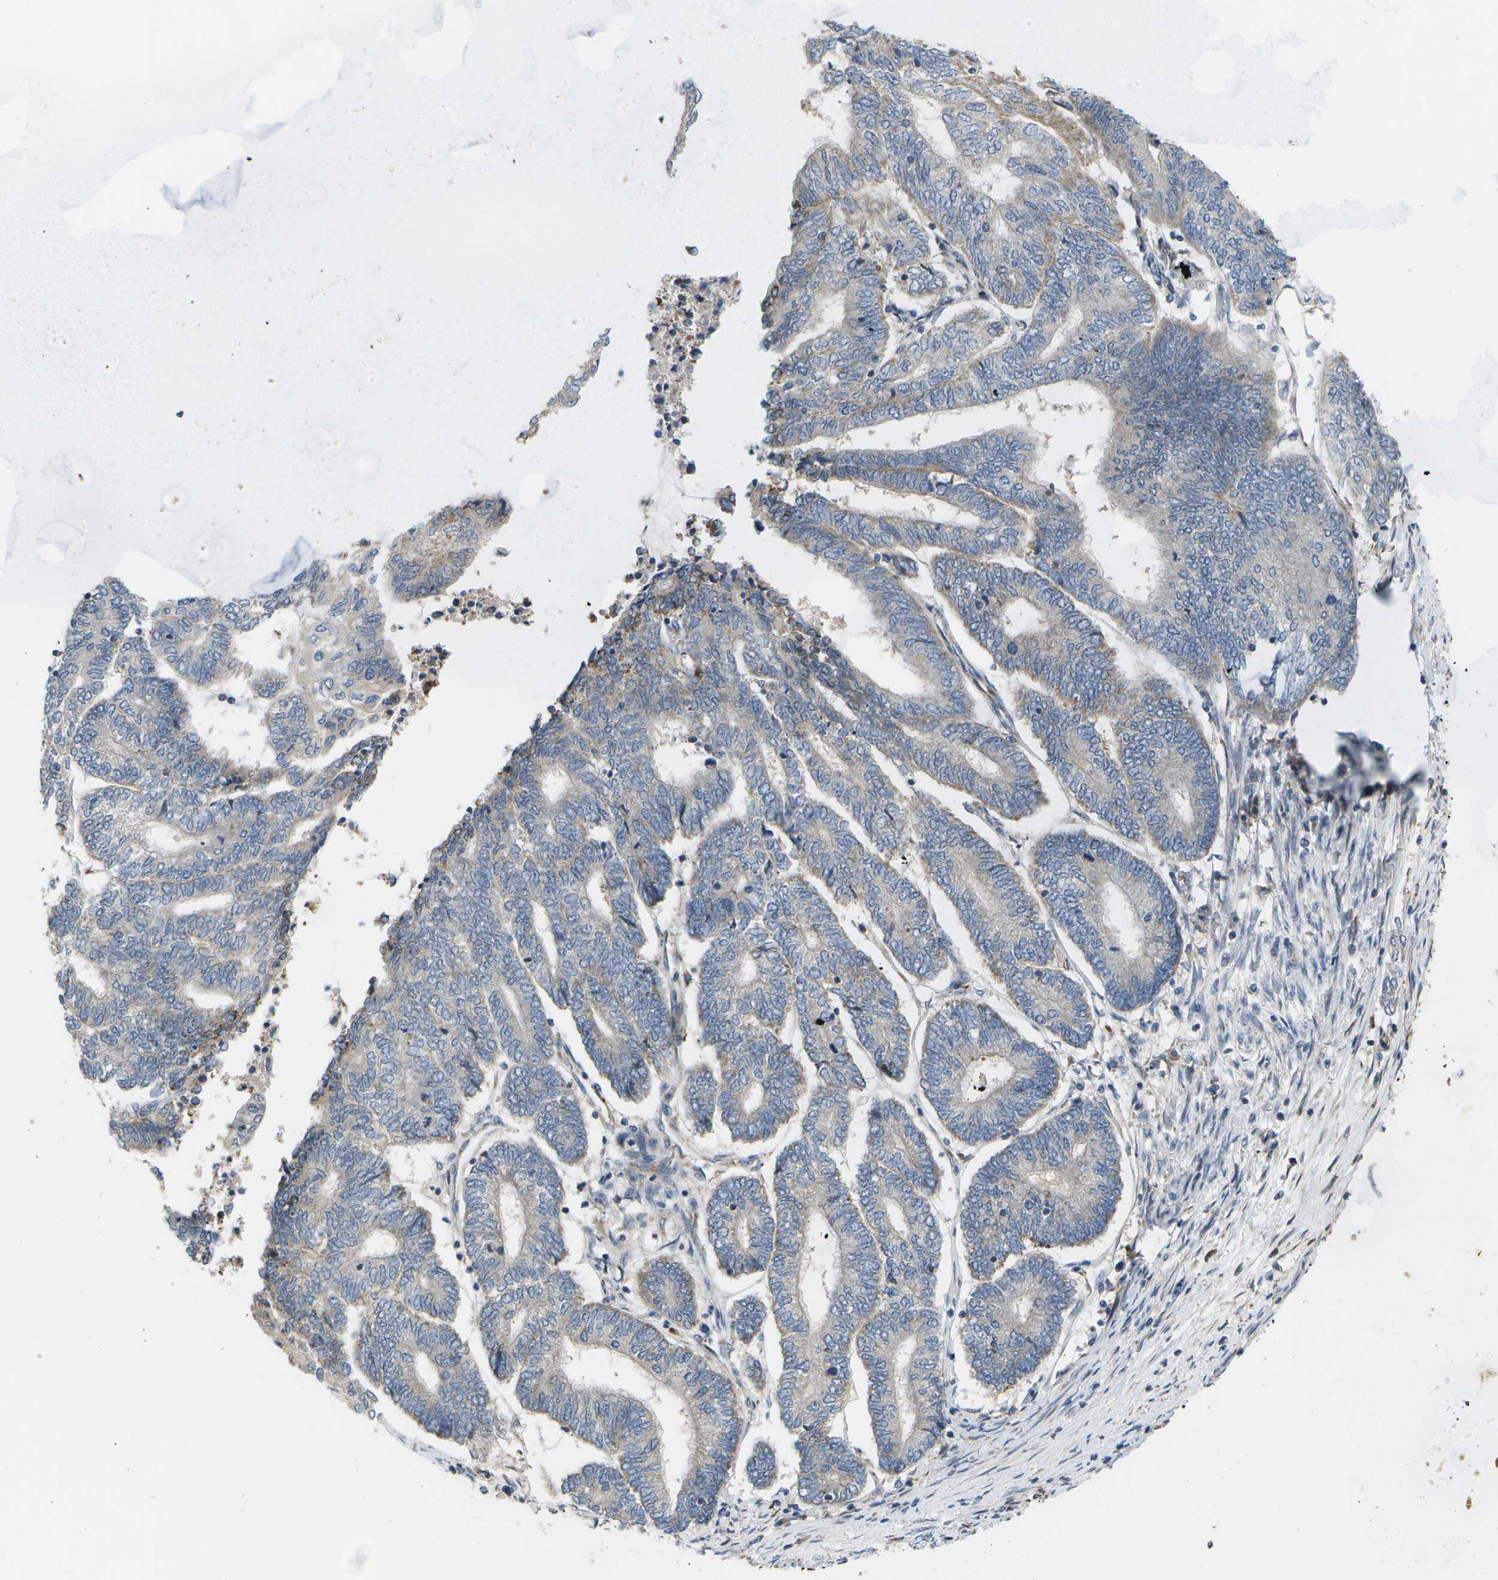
{"staining": {"intensity": "weak", "quantity": "<25%", "location": "cytoplasmic/membranous"}, "tissue": "endometrial cancer", "cell_type": "Tumor cells", "image_type": "cancer", "snomed": [{"axis": "morphology", "description": "Adenocarcinoma, NOS"}, {"axis": "topography", "description": "Uterus"}, {"axis": "topography", "description": "Endometrium"}], "caption": "Immunohistochemical staining of human endometrial adenocarcinoma reveals no significant expression in tumor cells. Nuclei are stained in blue.", "gene": "HADHA", "patient": {"sex": "female", "age": 70}}